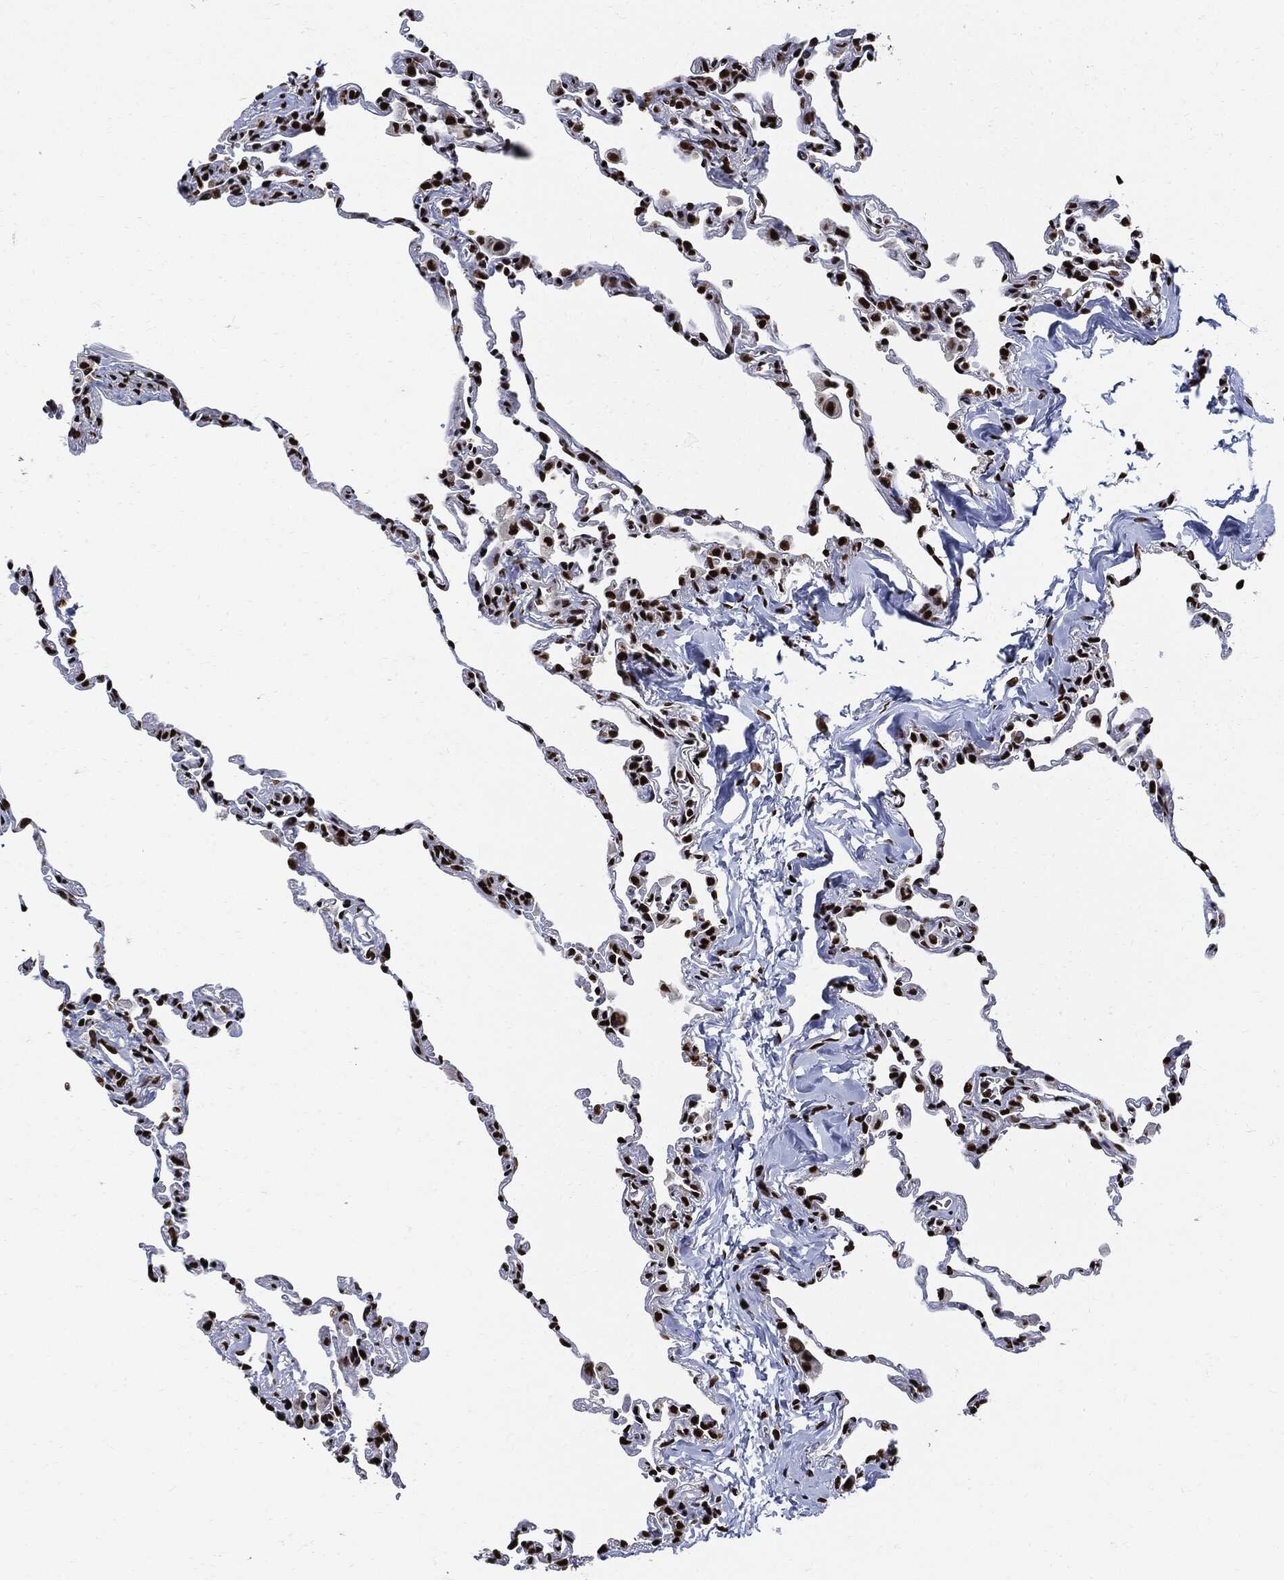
{"staining": {"intensity": "strong", "quantity": ">75%", "location": "nuclear"}, "tissue": "lung", "cell_type": "Alveolar cells", "image_type": "normal", "snomed": [{"axis": "morphology", "description": "Normal tissue, NOS"}, {"axis": "topography", "description": "Lung"}], "caption": "Immunohistochemistry staining of normal lung, which demonstrates high levels of strong nuclear staining in approximately >75% of alveolar cells indicating strong nuclear protein positivity. The staining was performed using DAB (3,3'-diaminobenzidine) (brown) for protein detection and nuclei were counterstained in hematoxylin (blue).", "gene": "RECQL", "patient": {"sex": "female", "age": 57}}